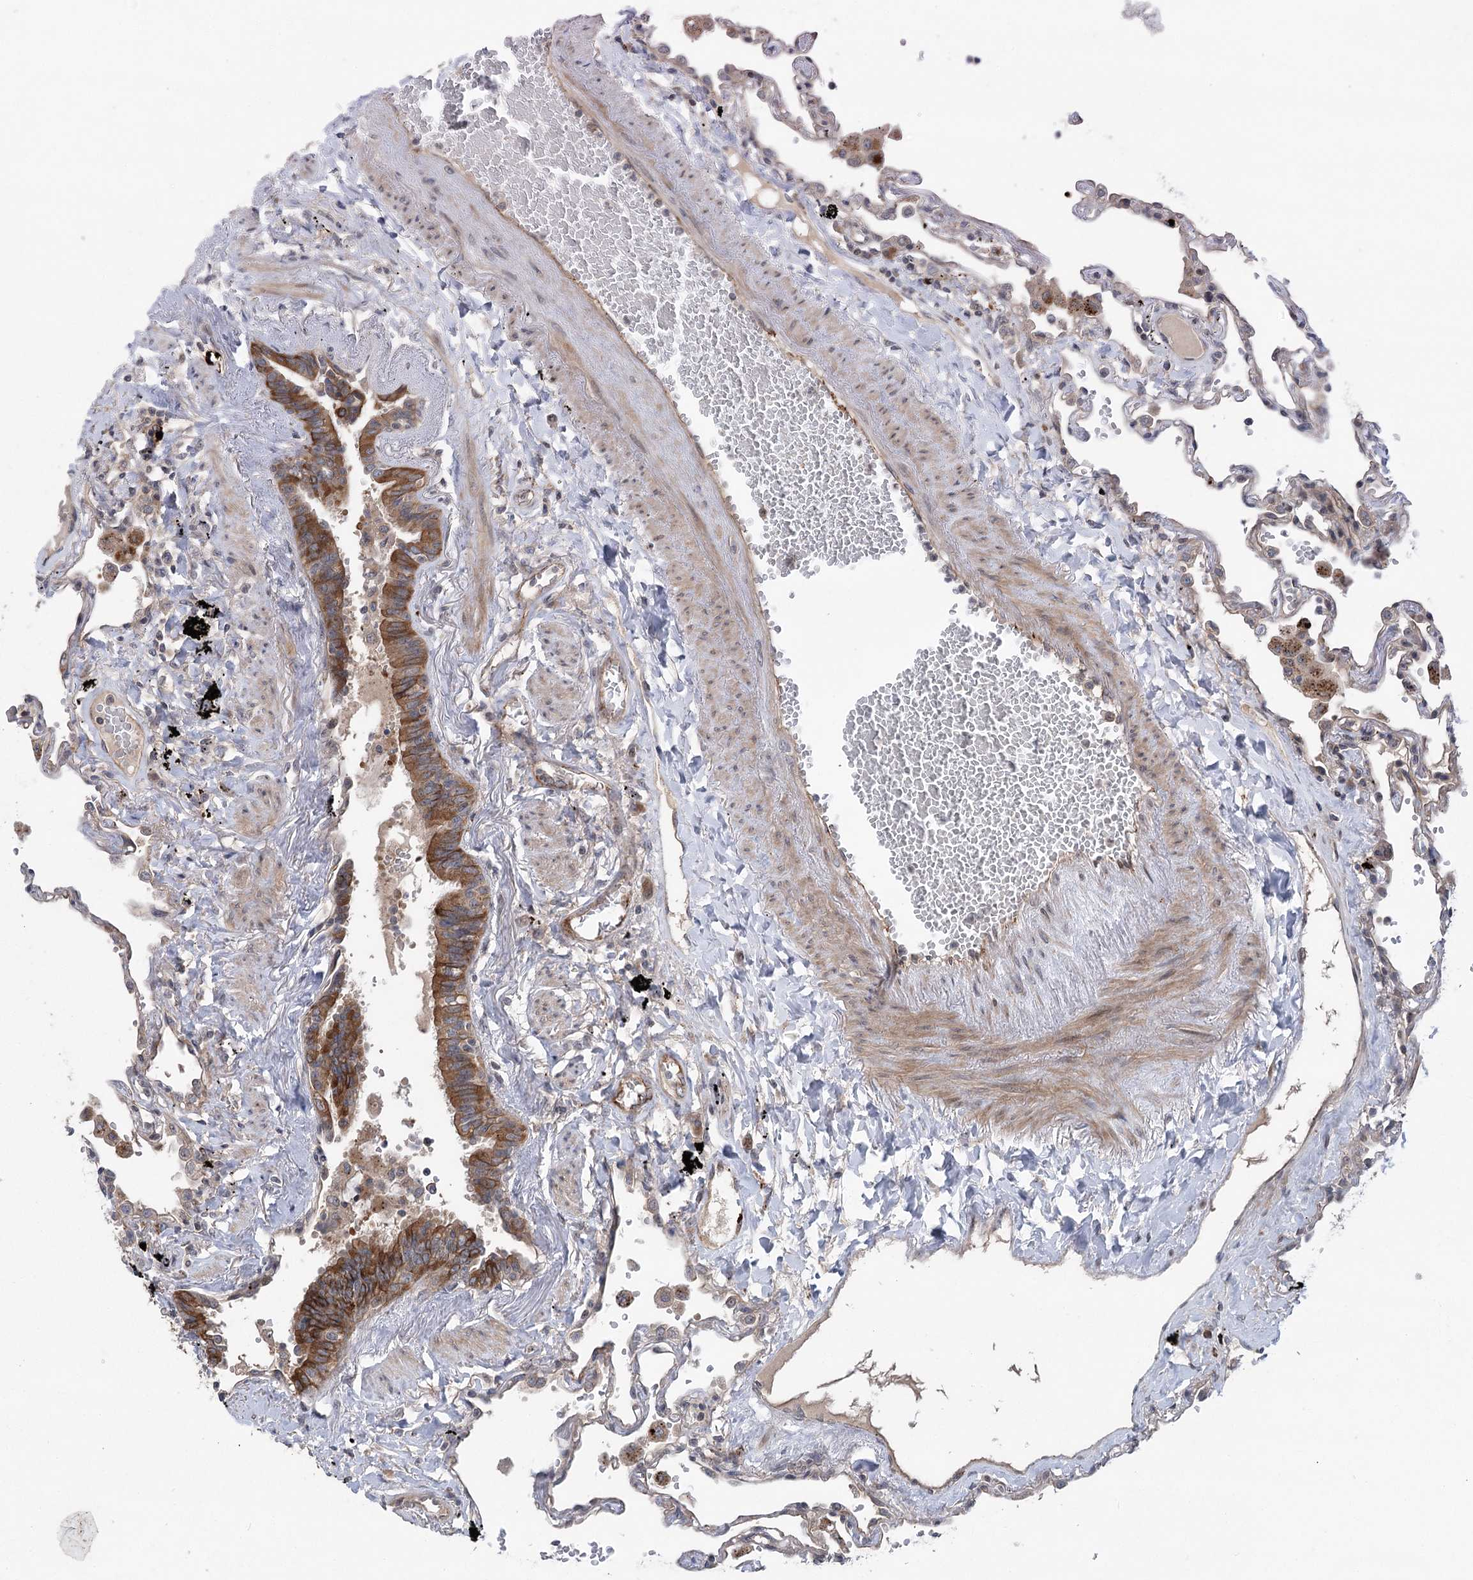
{"staining": {"intensity": "moderate", "quantity": "<25%", "location": "cytoplasmic/membranous"}, "tissue": "lung", "cell_type": "Alveolar cells", "image_type": "normal", "snomed": [{"axis": "morphology", "description": "Normal tissue, NOS"}, {"axis": "topography", "description": "Lung"}], "caption": "High-magnification brightfield microscopy of normal lung stained with DAB (3,3'-diaminobenzidine) (brown) and counterstained with hematoxylin (blue). alveolar cells exhibit moderate cytoplasmic/membranous positivity is appreciated in about<25% of cells.", "gene": "METTL24", "patient": {"sex": "female", "age": 67}}